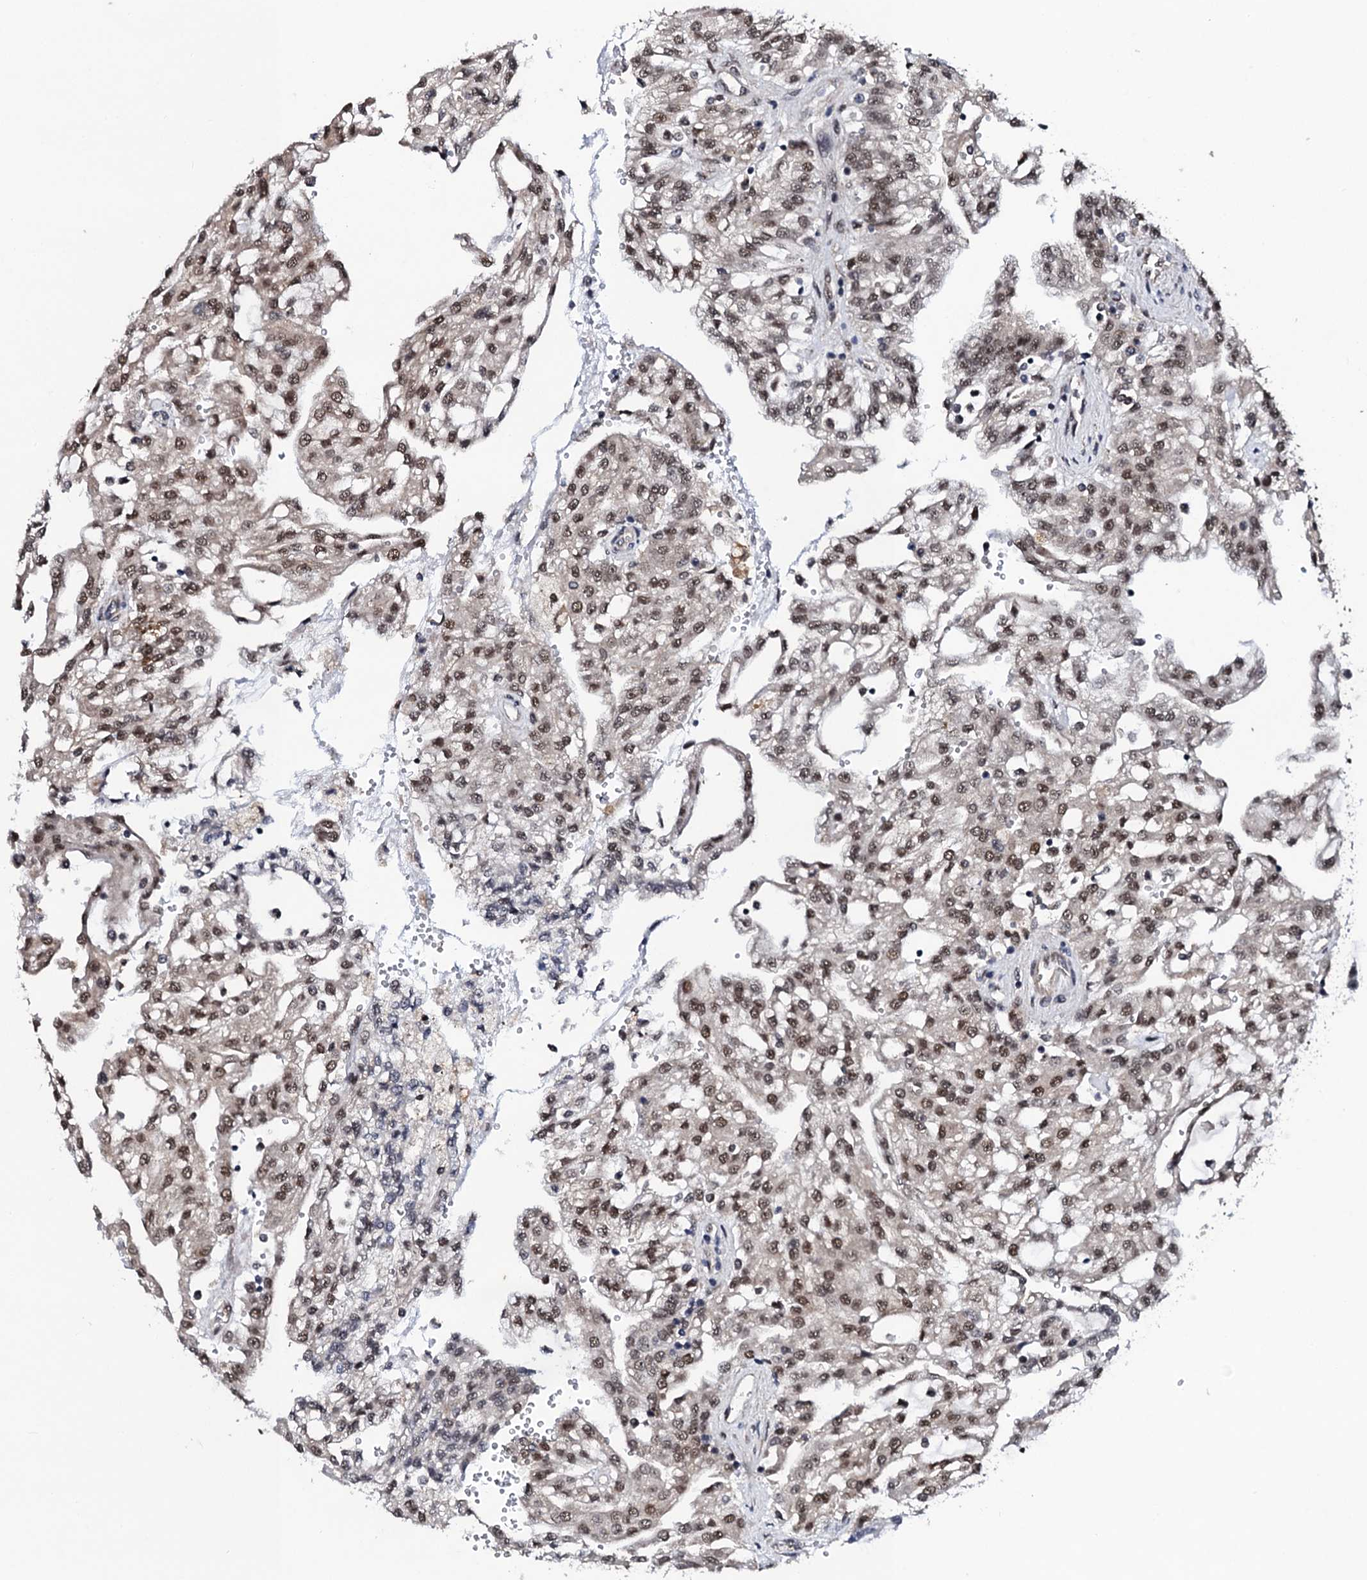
{"staining": {"intensity": "strong", "quantity": ">75%", "location": "nuclear"}, "tissue": "renal cancer", "cell_type": "Tumor cells", "image_type": "cancer", "snomed": [{"axis": "morphology", "description": "Adenocarcinoma, NOS"}, {"axis": "topography", "description": "Kidney"}], "caption": "Strong nuclear staining for a protein is present in about >75% of tumor cells of renal adenocarcinoma using IHC.", "gene": "CSTF3", "patient": {"sex": "male", "age": 63}}